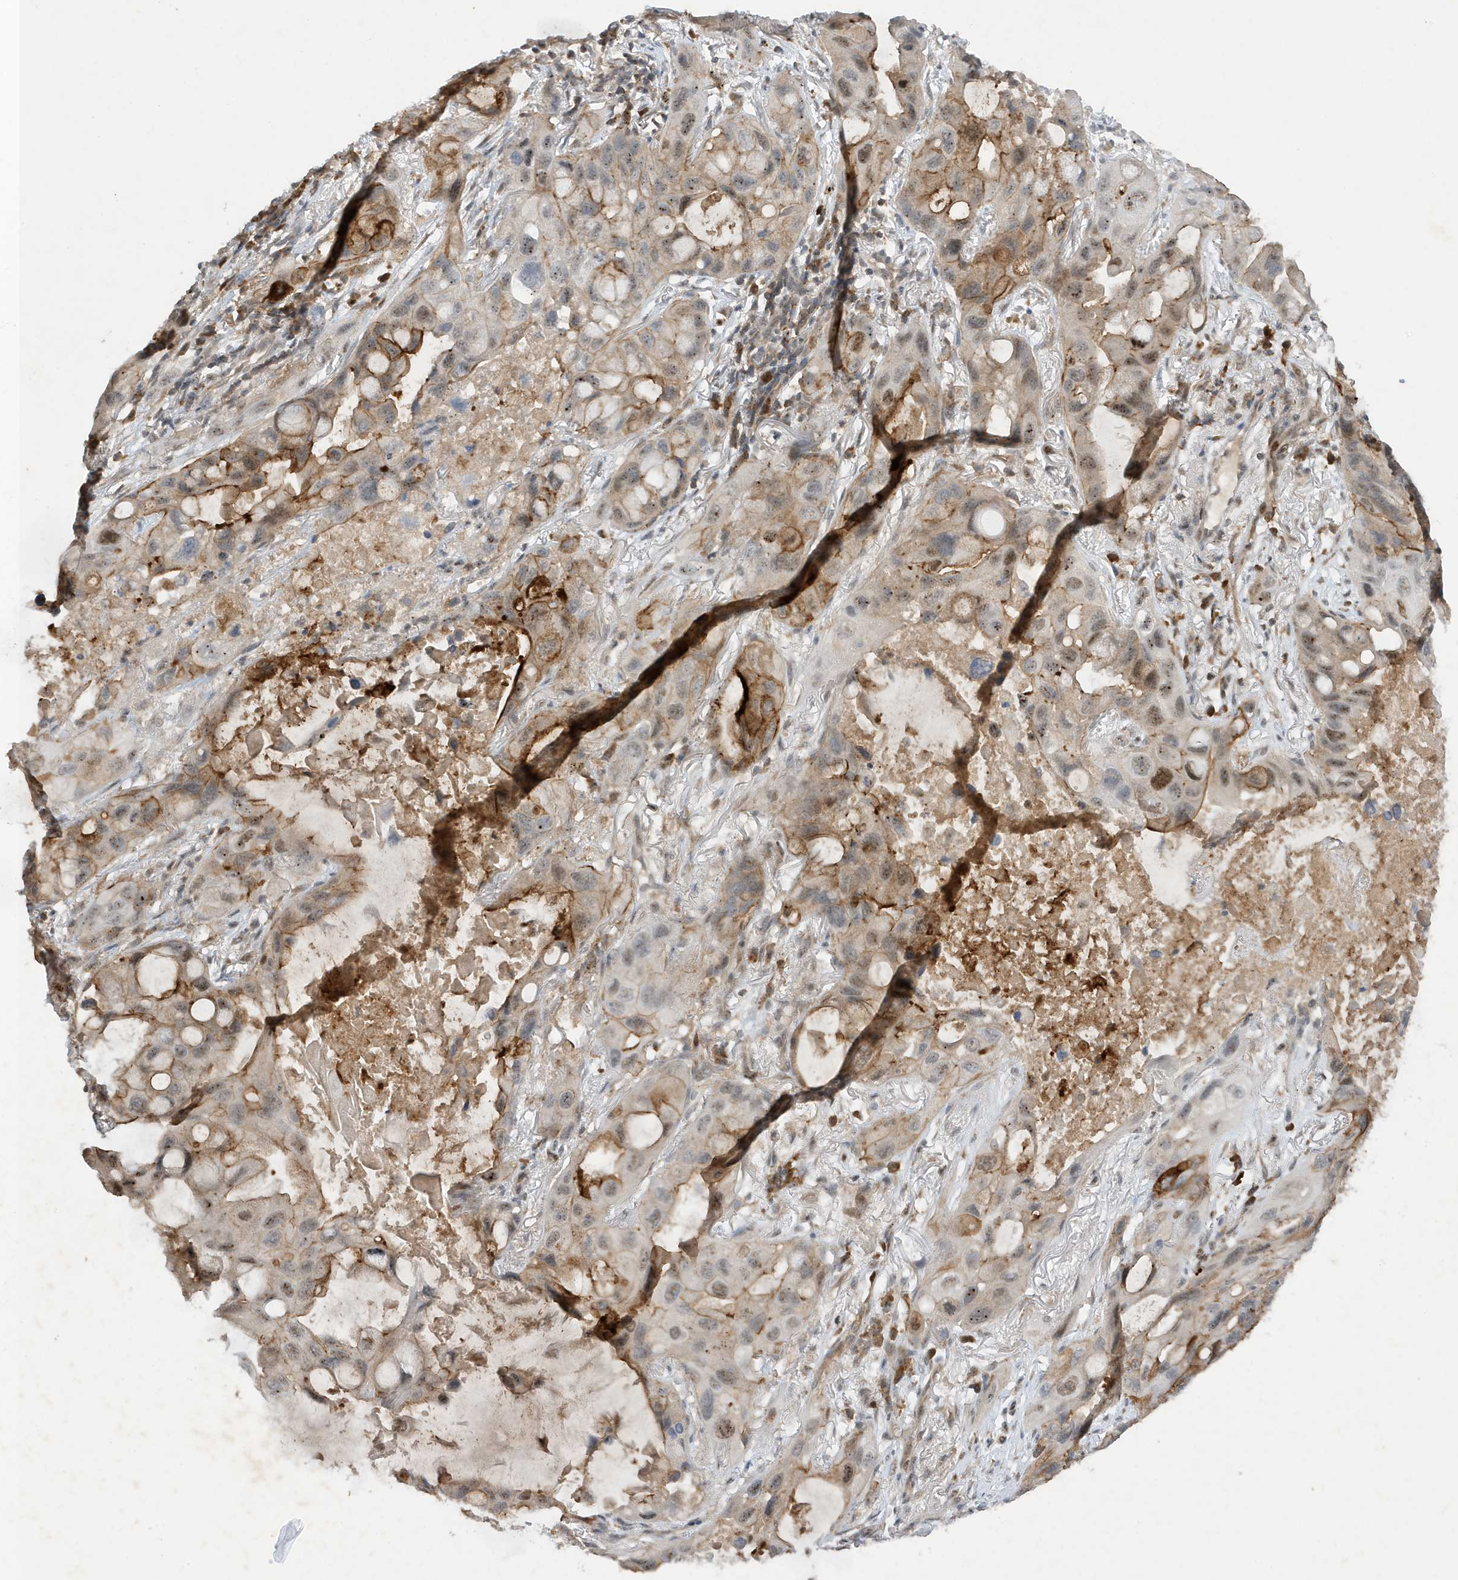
{"staining": {"intensity": "moderate", "quantity": "<25%", "location": "cytoplasmic/membranous,nuclear"}, "tissue": "lung cancer", "cell_type": "Tumor cells", "image_type": "cancer", "snomed": [{"axis": "morphology", "description": "Squamous cell carcinoma, NOS"}, {"axis": "topography", "description": "Lung"}], "caption": "Moderate cytoplasmic/membranous and nuclear expression is identified in about <25% of tumor cells in squamous cell carcinoma (lung). (IHC, brightfield microscopy, high magnification).", "gene": "MAST3", "patient": {"sex": "female", "age": 73}}